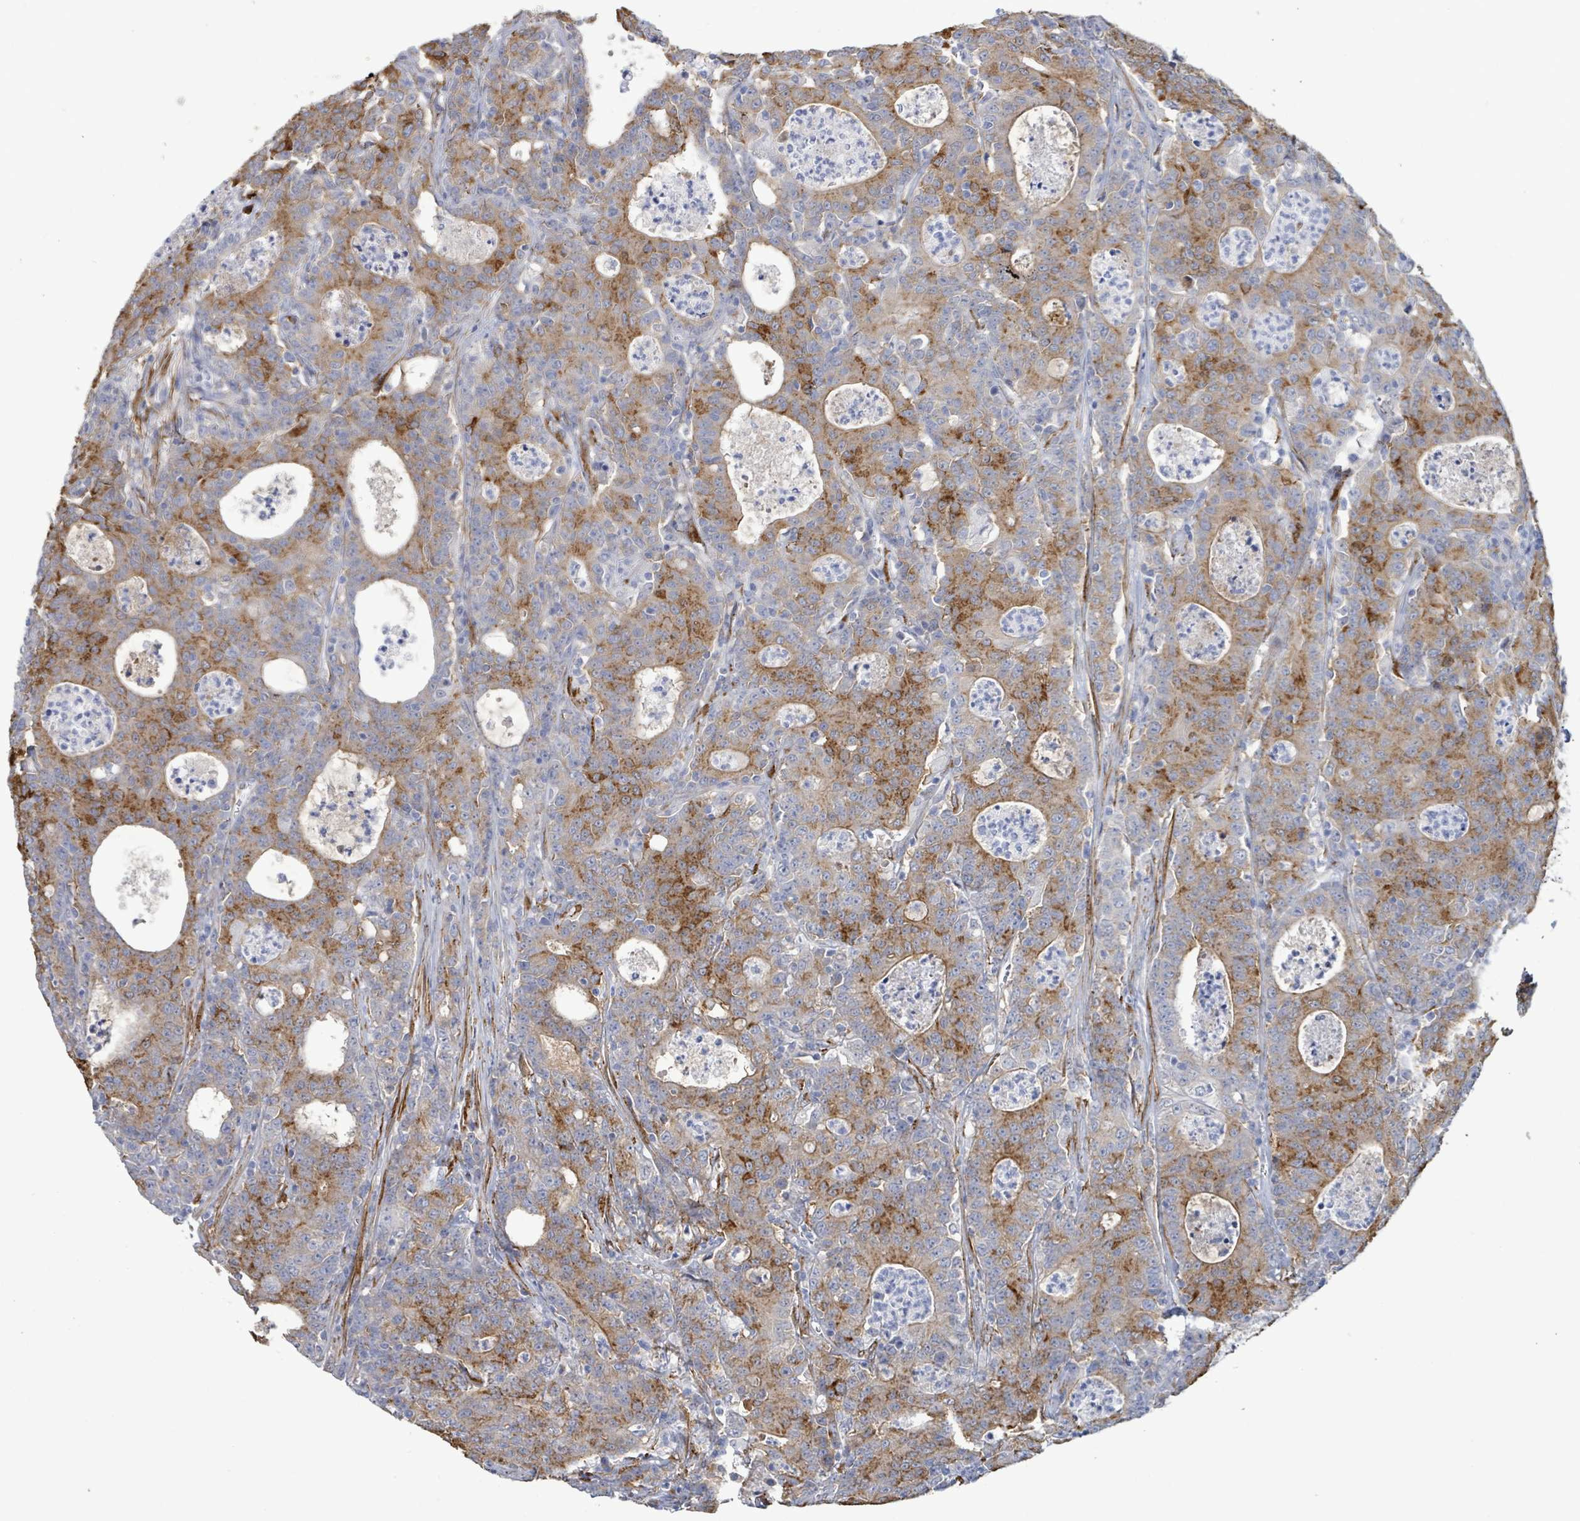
{"staining": {"intensity": "moderate", "quantity": "25%-75%", "location": "cytoplasmic/membranous"}, "tissue": "colorectal cancer", "cell_type": "Tumor cells", "image_type": "cancer", "snomed": [{"axis": "morphology", "description": "Adenocarcinoma, NOS"}, {"axis": "topography", "description": "Colon"}], "caption": "Brown immunohistochemical staining in colorectal cancer reveals moderate cytoplasmic/membranous staining in about 25%-75% of tumor cells.", "gene": "DMRTC1B", "patient": {"sex": "male", "age": 83}}